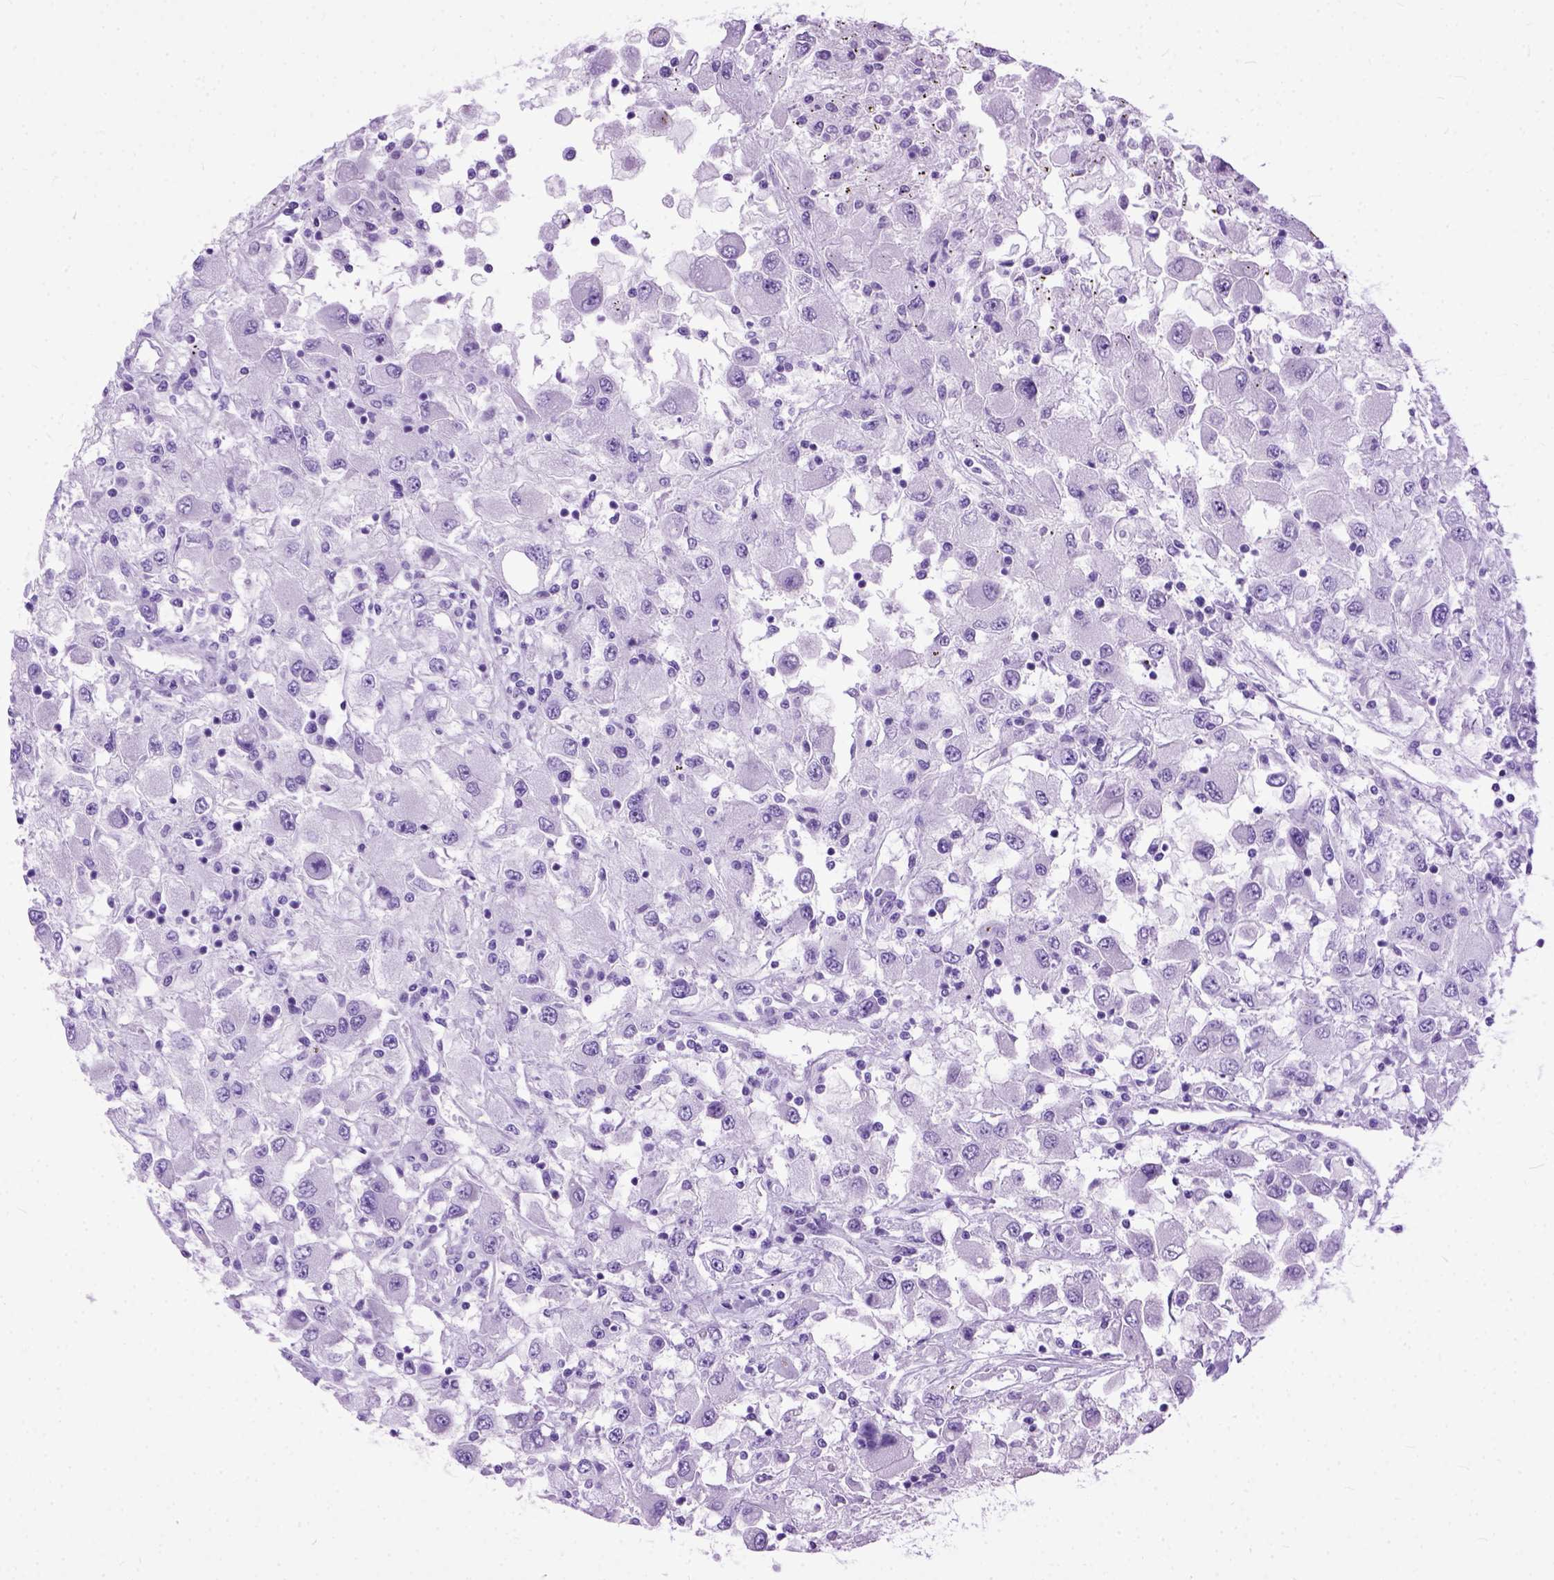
{"staining": {"intensity": "negative", "quantity": "none", "location": "none"}, "tissue": "renal cancer", "cell_type": "Tumor cells", "image_type": "cancer", "snomed": [{"axis": "morphology", "description": "Adenocarcinoma, NOS"}, {"axis": "topography", "description": "Kidney"}], "caption": "Immunohistochemical staining of human renal cancer (adenocarcinoma) demonstrates no significant expression in tumor cells.", "gene": "GNGT1", "patient": {"sex": "female", "age": 67}}